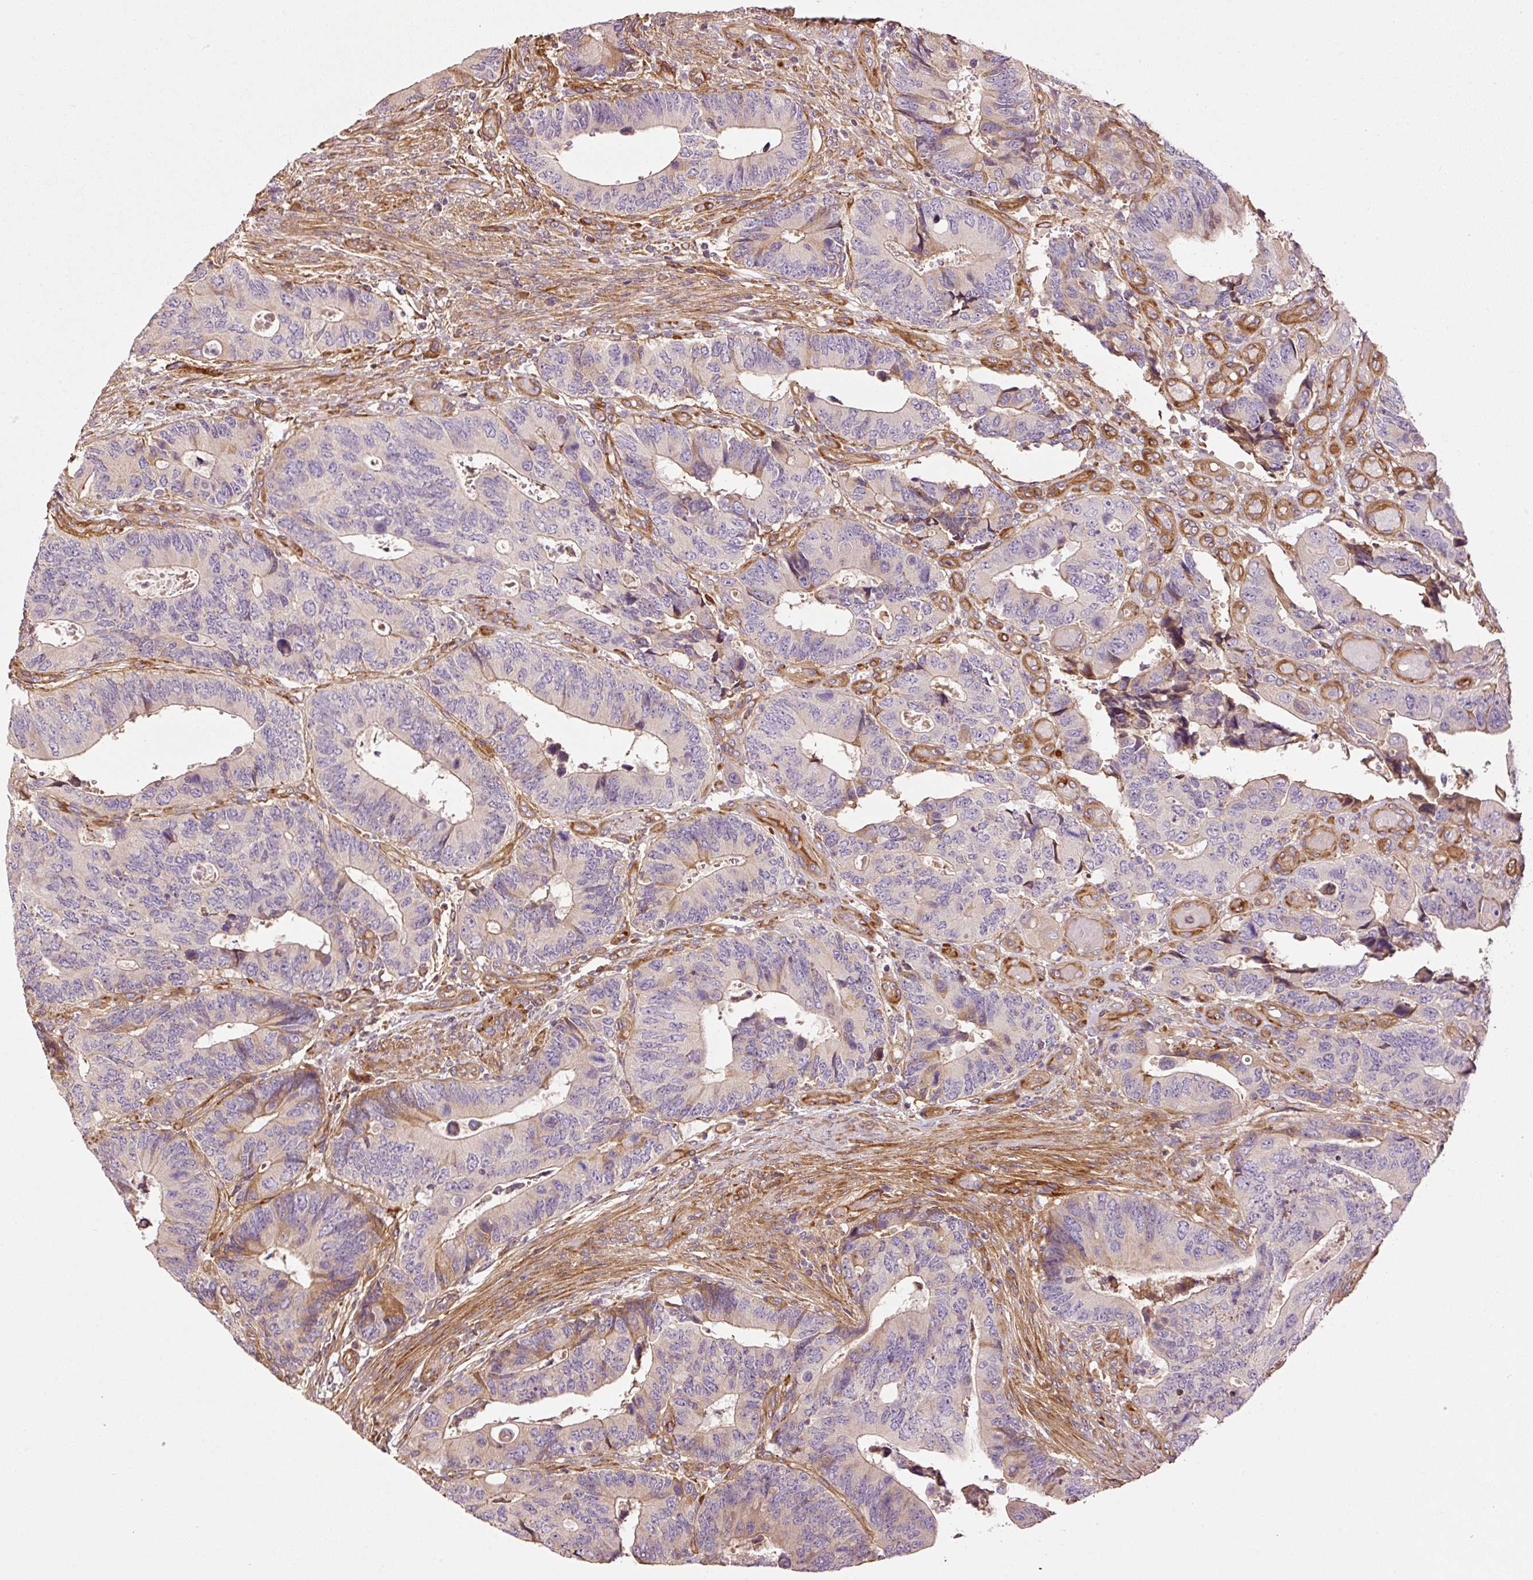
{"staining": {"intensity": "weak", "quantity": "<25%", "location": "cytoplasmic/membranous"}, "tissue": "colorectal cancer", "cell_type": "Tumor cells", "image_type": "cancer", "snomed": [{"axis": "morphology", "description": "Adenocarcinoma, NOS"}, {"axis": "topography", "description": "Colon"}], "caption": "Protein analysis of adenocarcinoma (colorectal) reveals no significant expression in tumor cells.", "gene": "NID2", "patient": {"sex": "male", "age": 87}}